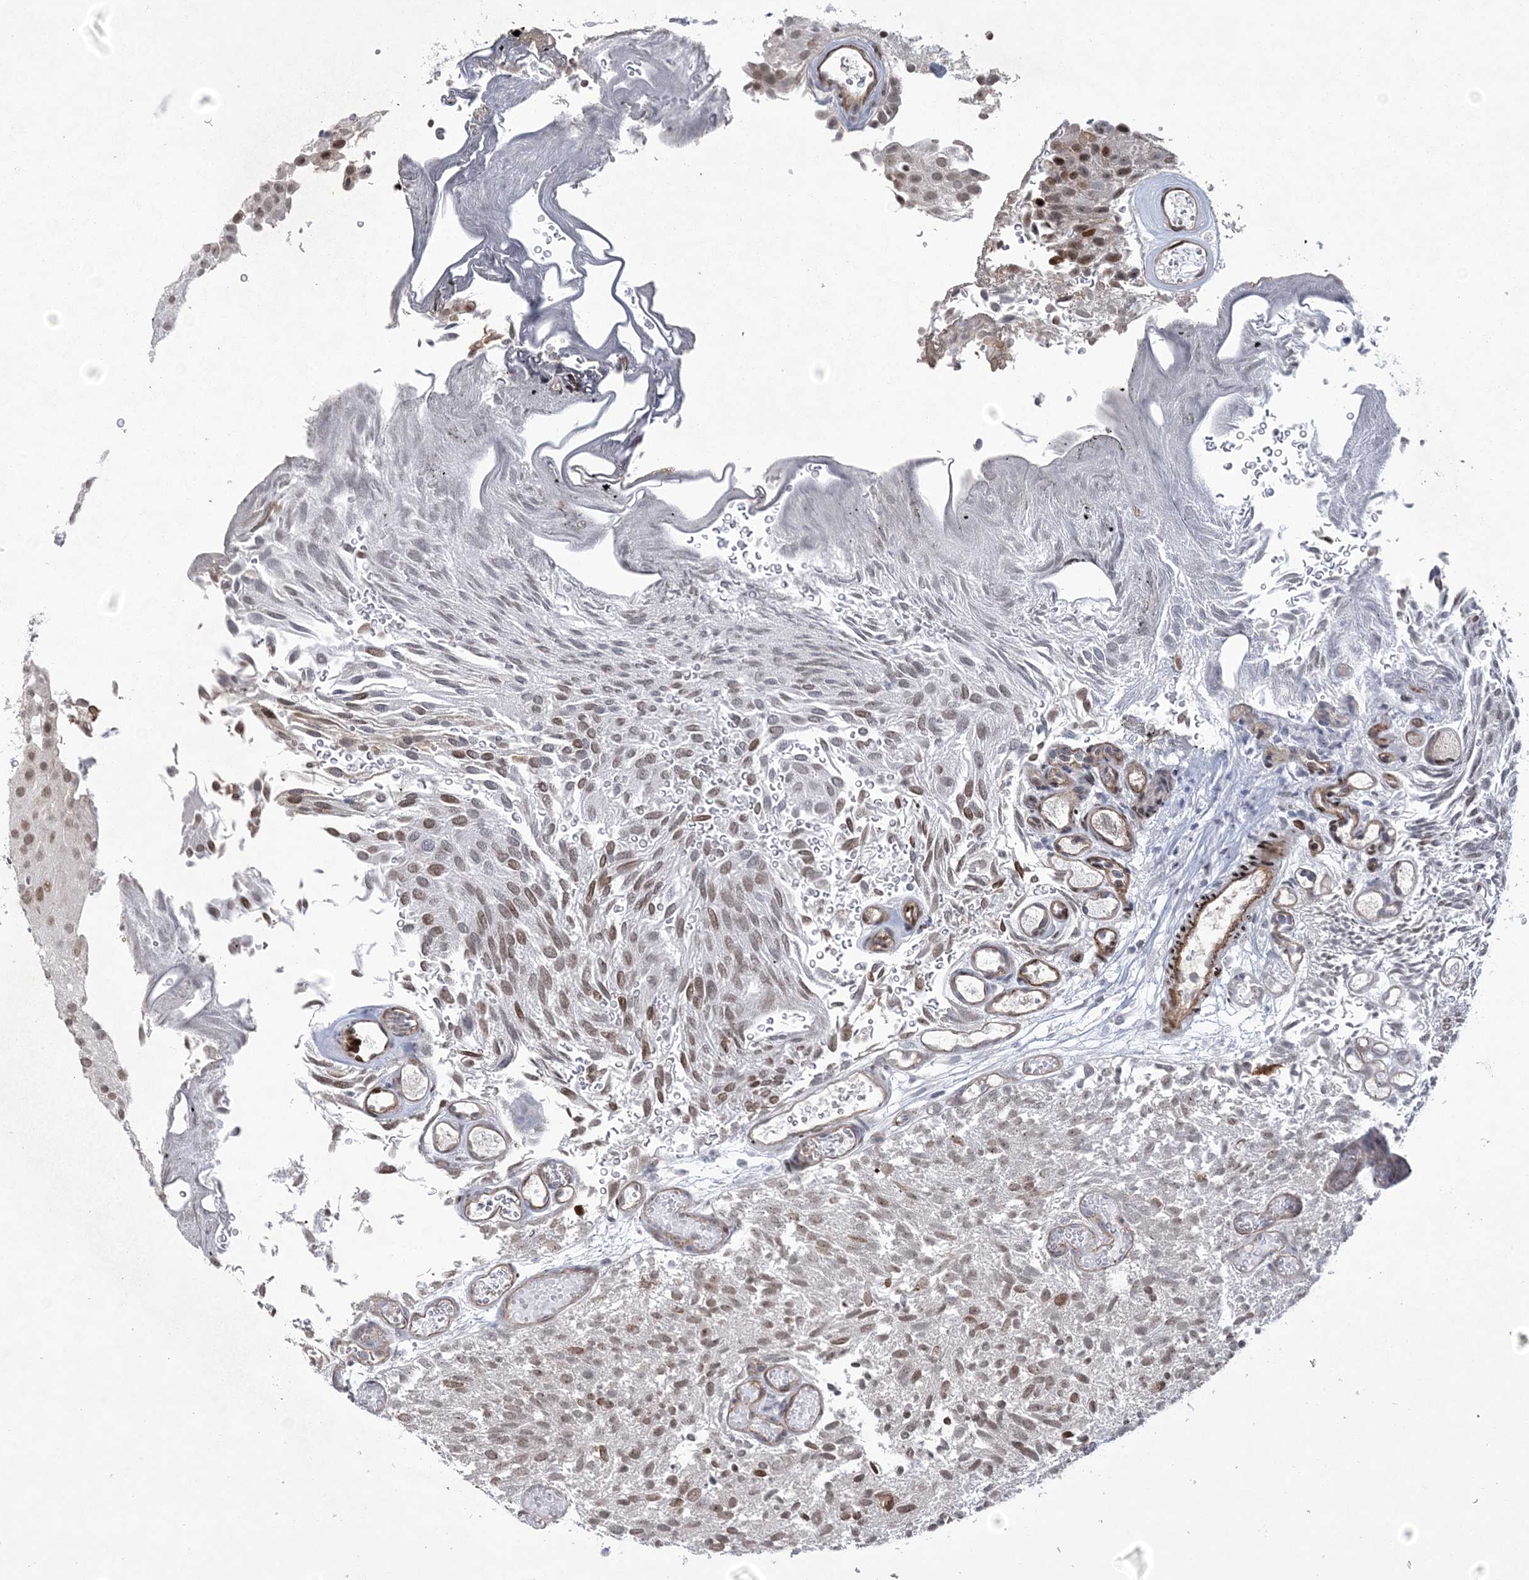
{"staining": {"intensity": "moderate", "quantity": ">75%", "location": "nuclear"}, "tissue": "urothelial cancer", "cell_type": "Tumor cells", "image_type": "cancer", "snomed": [{"axis": "morphology", "description": "Urothelial carcinoma, Low grade"}, {"axis": "topography", "description": "Urinary bladder"}], "caption": "Urothelial cancer tissue exhibits moderate nuclear expression in approximately >75% of tumor cells, visualized by immunohistochemistry.", "gene": "HOMEZ", "patient": {"sex": "male", "age": 78}}